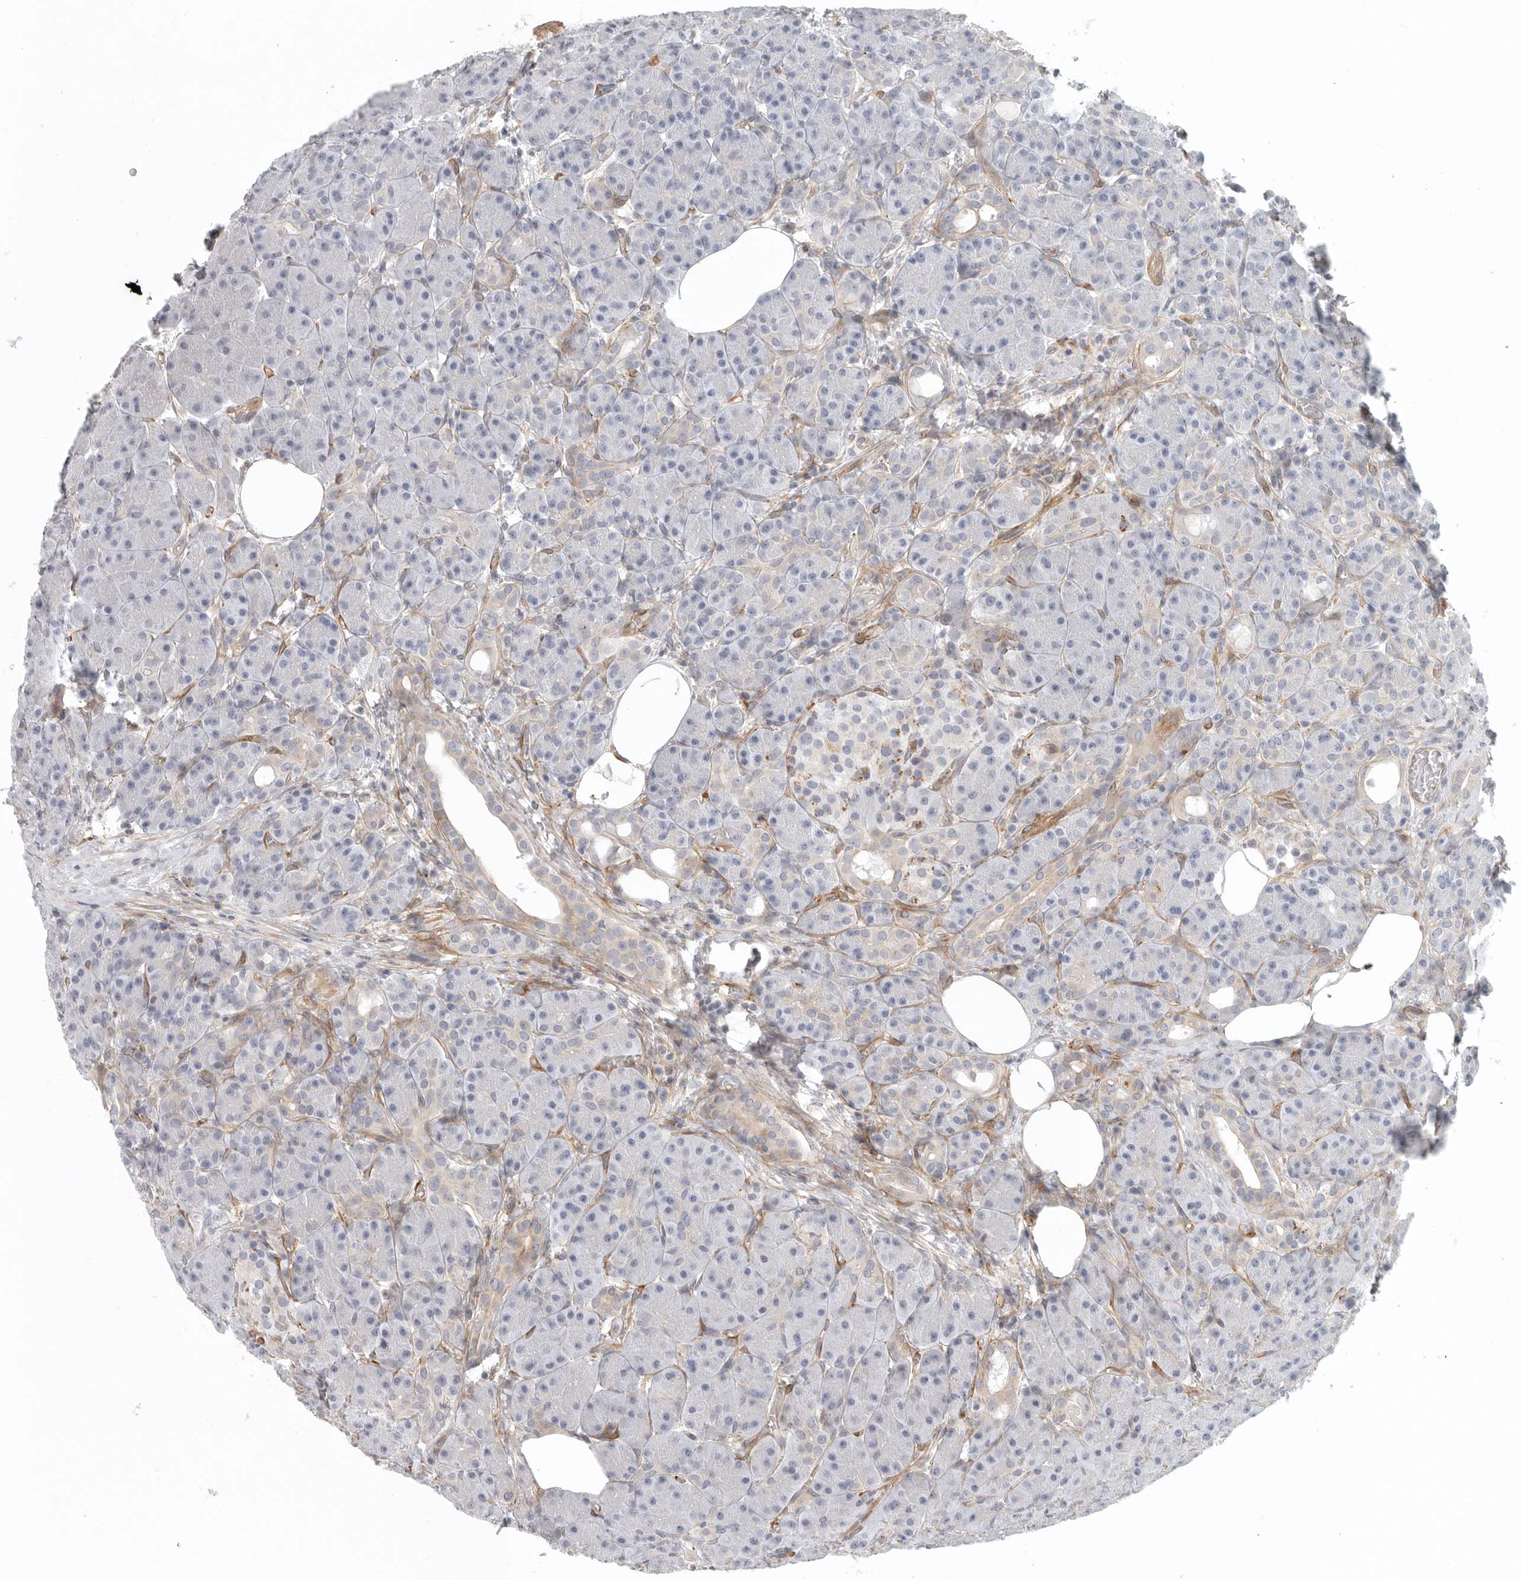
{"staining": {"intensity": "negative", "quantity": "none", "location": "none"}, "tissue": "pancreas", "cell_type": "Exocrine glandular cells", "image_type": "normal", "snomed": [{"axis": "morphology", "description": "Normal tissue, NOS"}, {"axis": "topography", "description": "Pancreas"}], "caption": "This is a histopathology image of IHC staining of normal pancreas, which shows no expression in exocrine glandular cells. The staining is performed using DAB brown chromogen with nuclei counter-stained in using hematoxylin.", "gene": "LONRF1", "patient": {"sex": "male", "age": 63}}